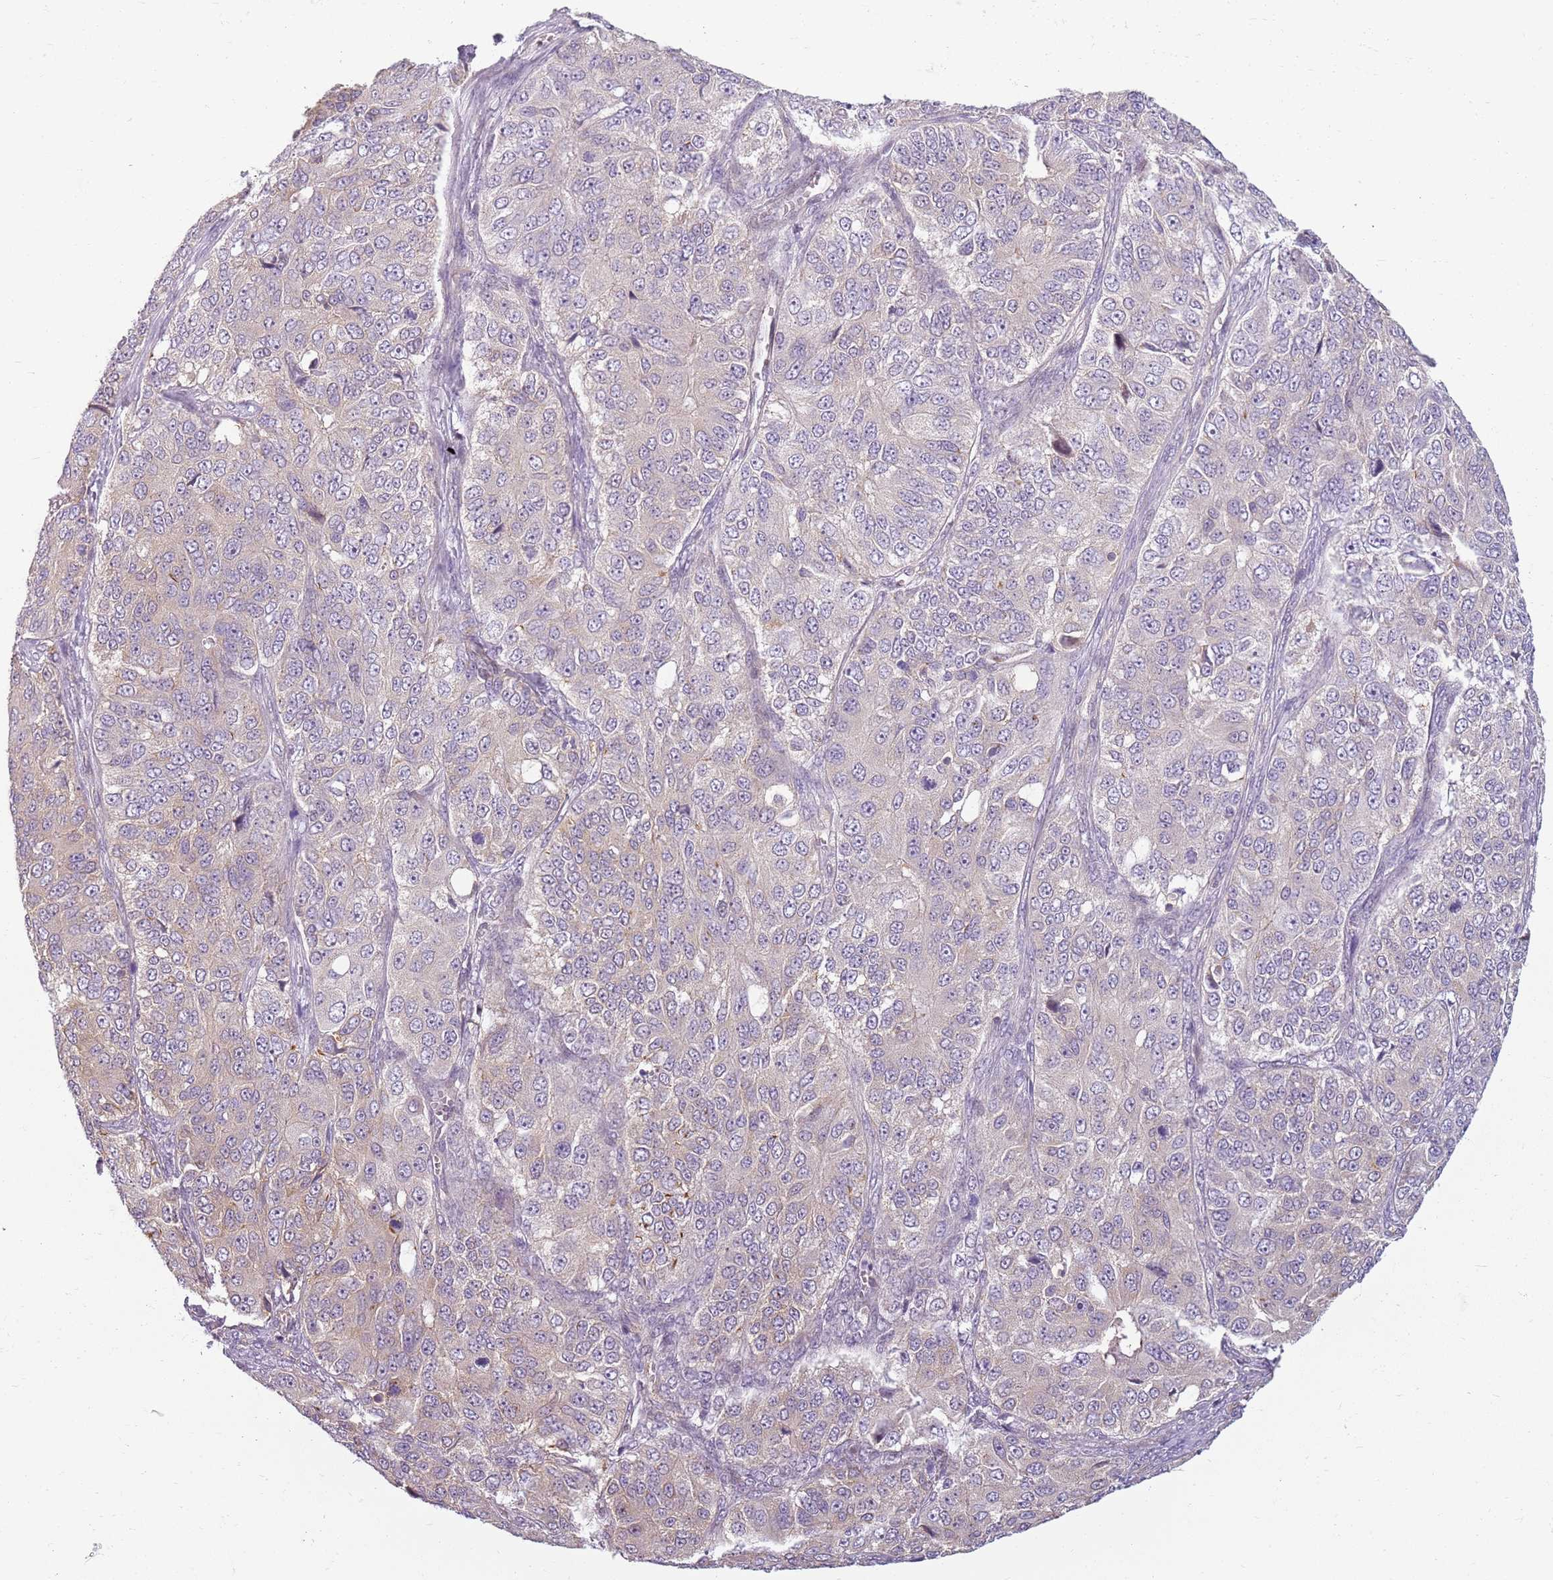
{"staining": {"intensity": "weak", "quantity": "<25%", "location": "cytoplasmic/membranous"}, "tissue": "ovarian cancer", "cell_type": "Tumor cells", "image_type": "cancer", "snomed": [{"axis": "morphology", "description": "Carcinoma, endometroid"}, {"axis": "topography", "description": "Ovary"}], "caption": "This is an immunohistochemistry photomicrograph of human ovarian cancer. There is no expression in tumor cells.", "gene": "DEFB116", "patient": {"sex": "female", "age": 51}}